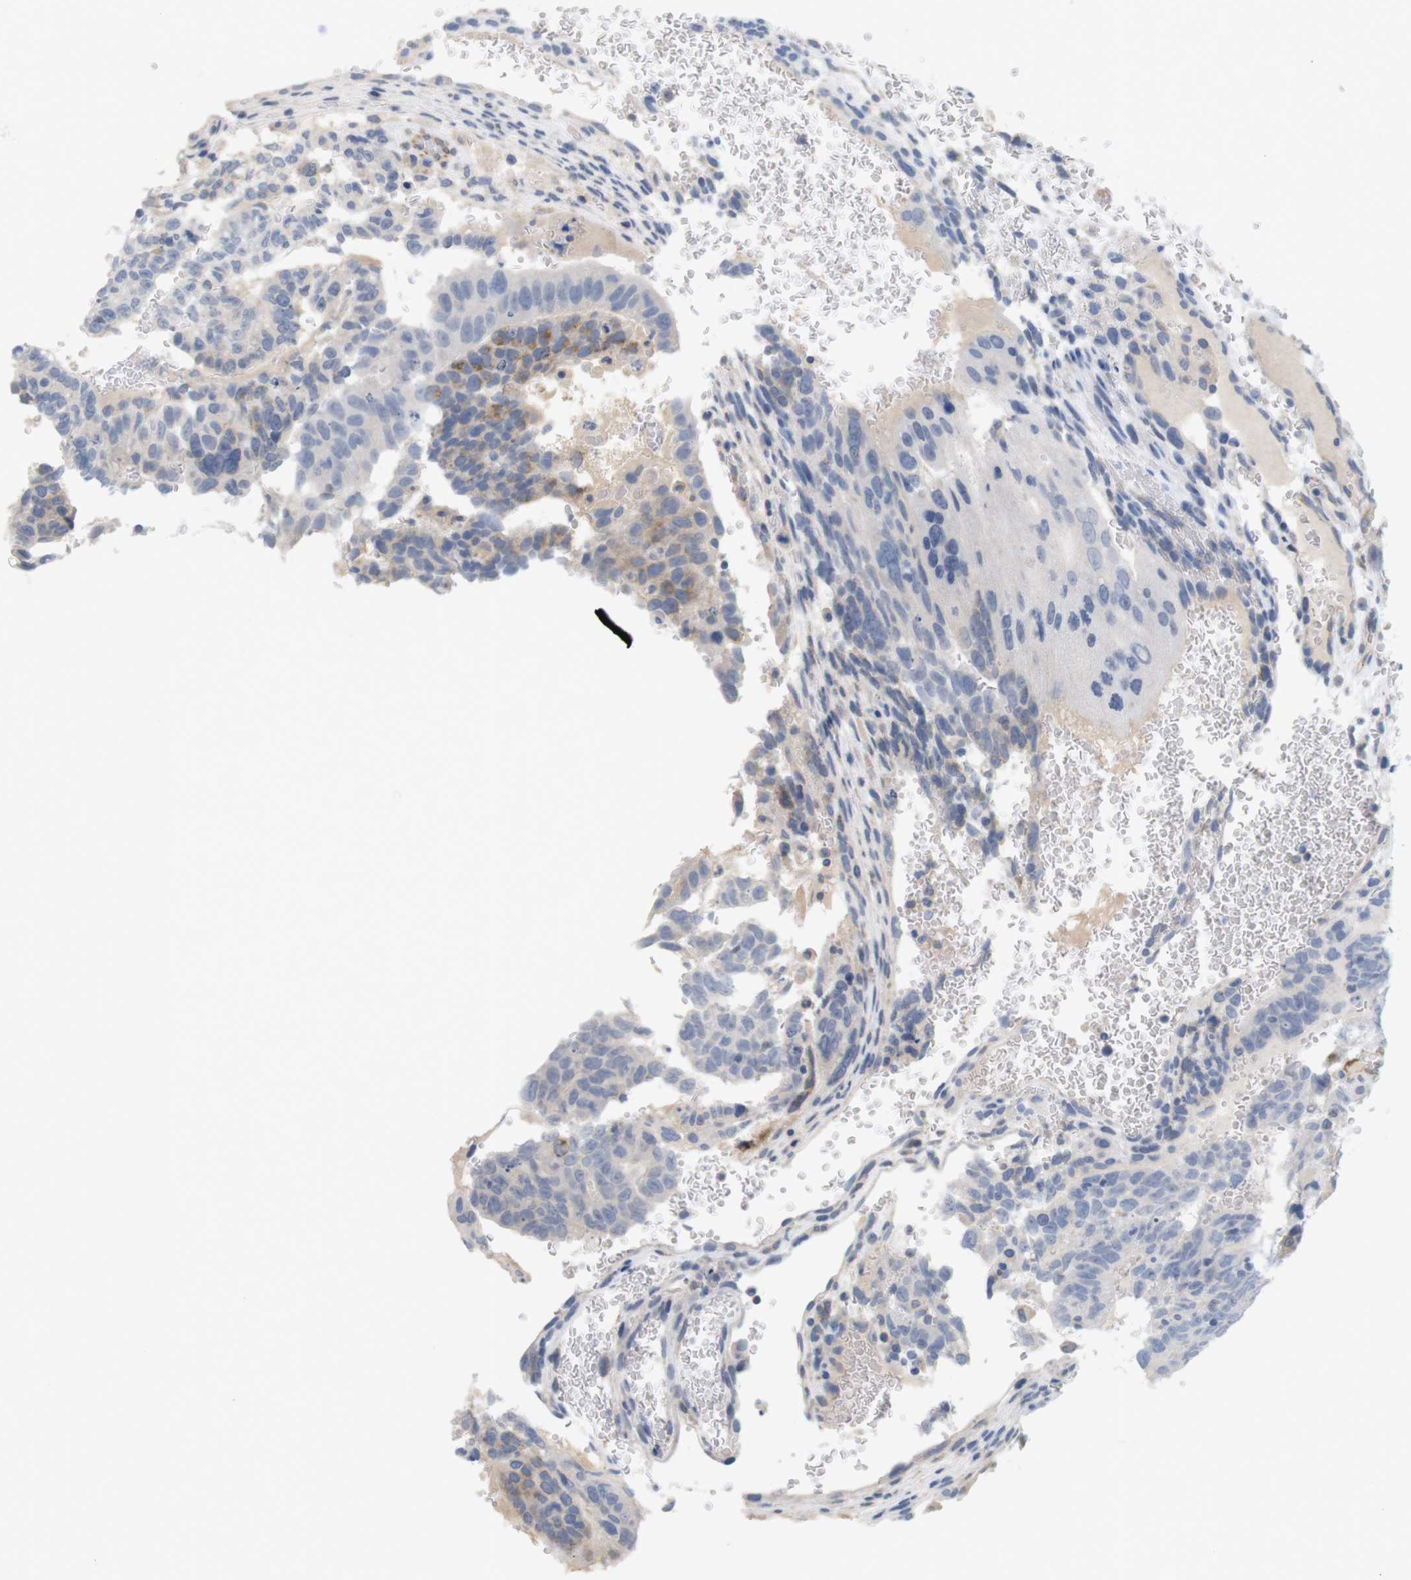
{"staining": {"intensity": "moderate", "quantity": "<25%", "location": "cytoplasmic/membranous"}, "tissue": "testis cancer", "cell_type": "Tumor cells", "image_type": "cancer", "snomed": [{"axis": "morphology", "description": "Seminoma, NOS"}, {"axis": "morphology", "description": "Carcinoma, Embryonal, NOS"}, {"axis": "topography", "description": "Testis"}], "caption": "Testis cancer was stained to show a protein in brown. There is low levels of moderate cytoplasmic/membranous staining in approximately <25% of tumor cells.", "gene": "ITPR1", "patient": {"sex": "male", "age": 52}}